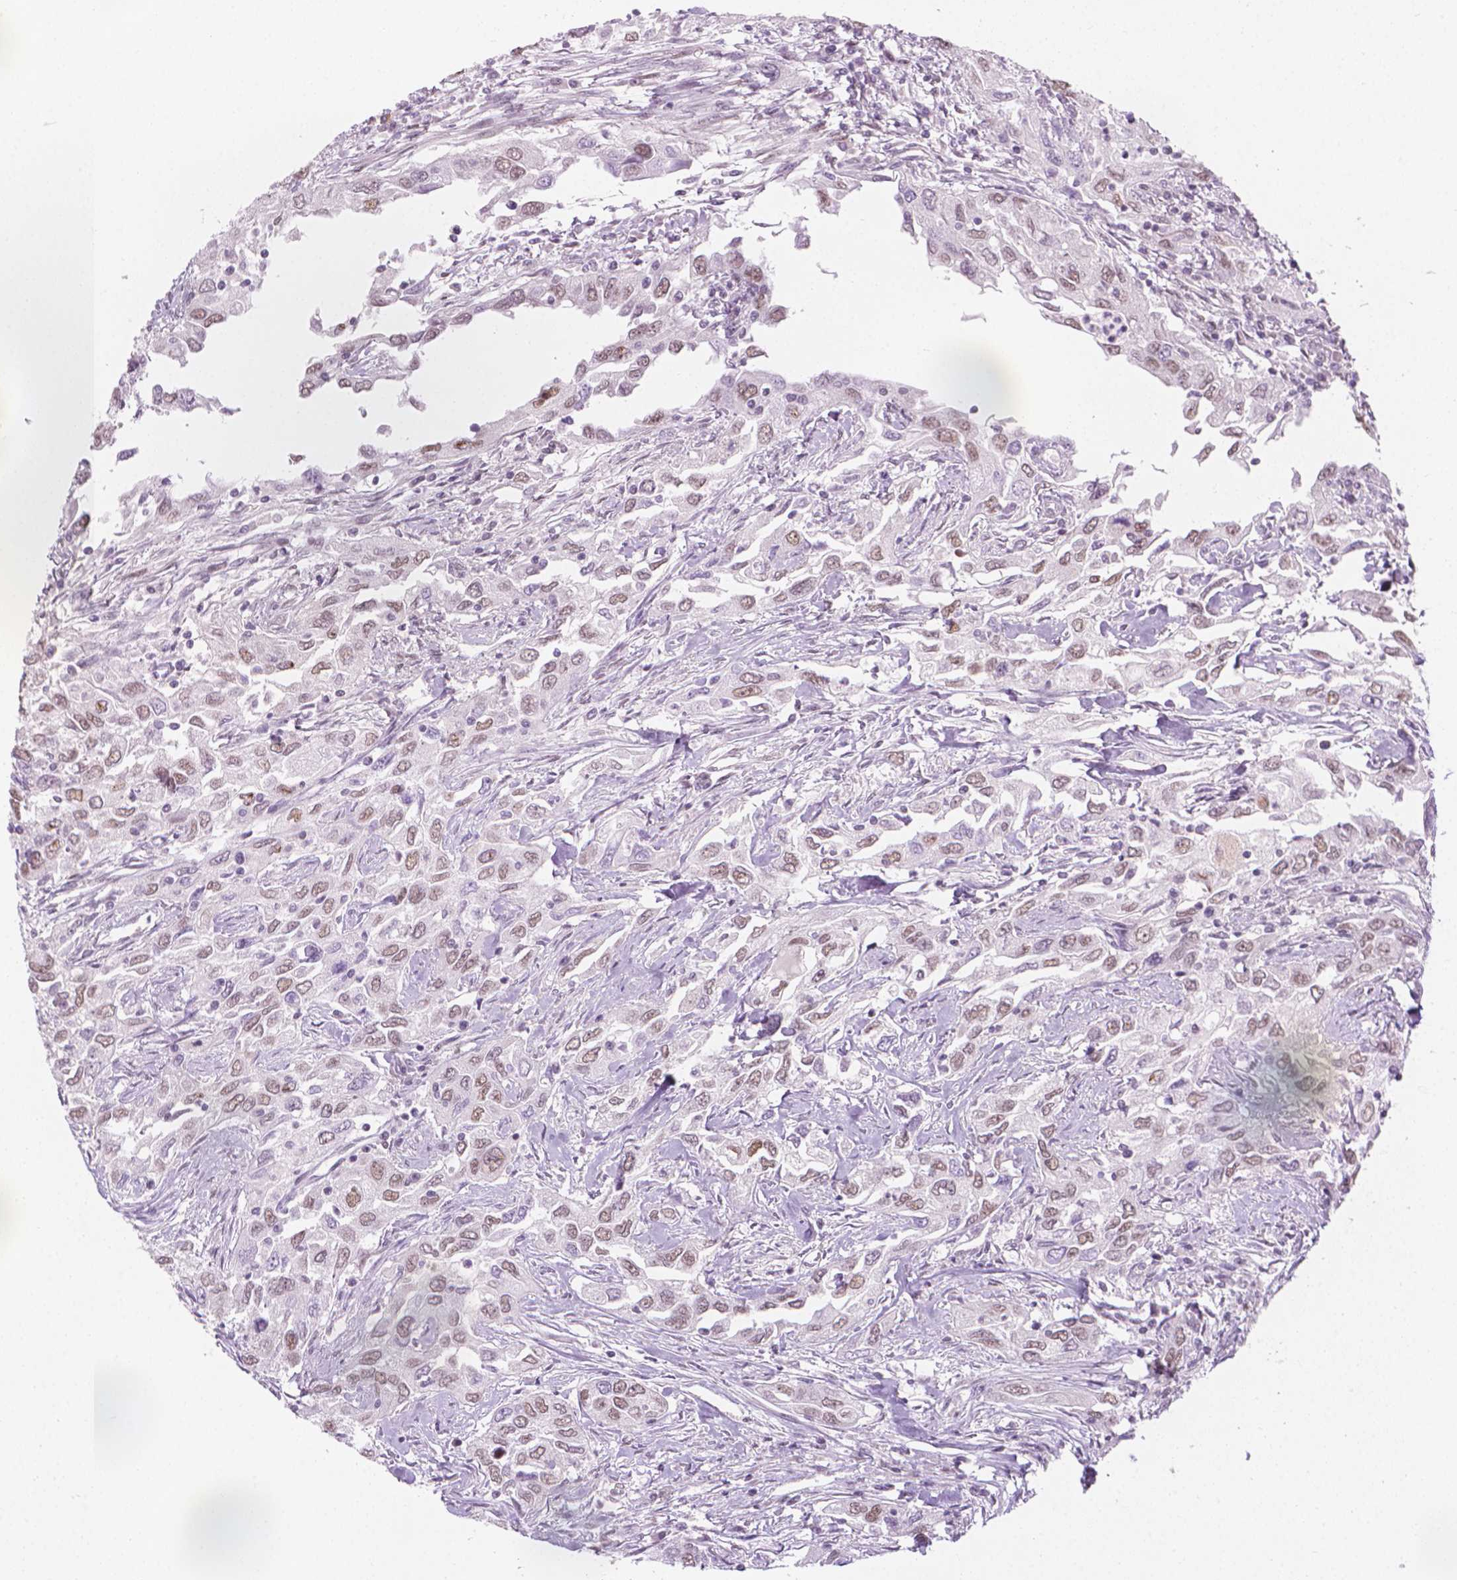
{"staining": {"intensity": "weak", "quantity": "25%-75%", "location": "nuclear"}, "tissue": "urothelial cancer", "cell_type": "Tumor cells", "image_type": "cancer", "snomed": [{"axis": "morphology", "description": "Urothelial carcinoma, High grade"}, {"axis": "topography", "description": "Urinary bladder"}], "caption": "Protein staining of urothelial cancer tissue shows weak nuclear staining in about 25%-75% of tumor cells.", "gene": "CDKN1C", "patient": {"sex": "male", "age": 76}}